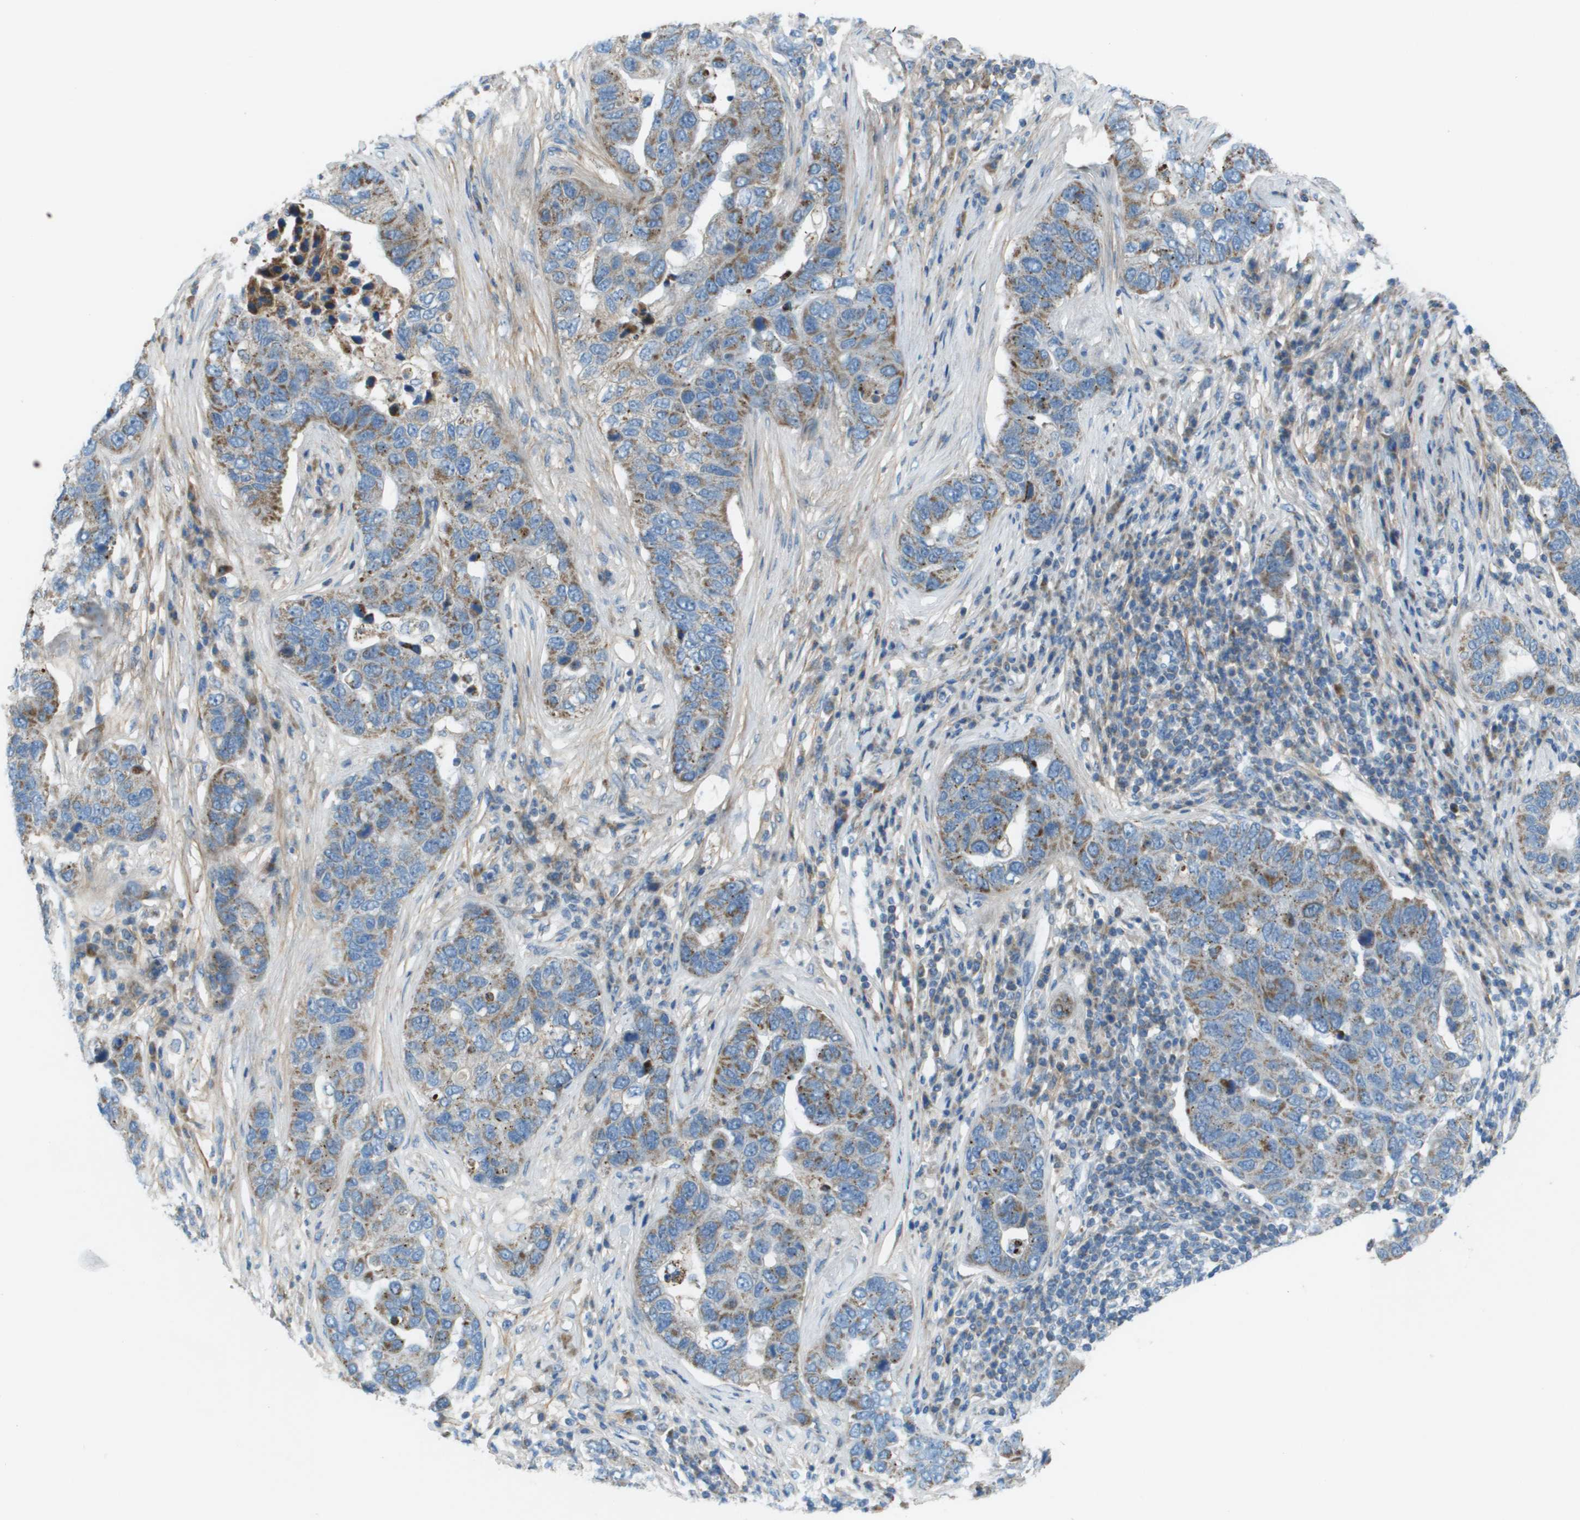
{"staining": {"intensity": "moderate", "quantity": "25%-75%", "location": "cytoplasmic/membranous"}, "tissue": "pancreatic cancer", "cell_type": "Tumor cells", "image_type": "cancer", "snomed": [{"axis": "morphology", "description": "Adenocarcinoma, NOS"}, {"axis": "topography", "description": "Pancreas"}], "caption": "IHC staining of pancreatic cancer (adenocarcinoma), which exhibits medium levels of moderate cytoplasmic/membranous positivity in approximately 25%-75% of tumor cells indicating moderate cytoplasmic/membranous protein positivity. The staining was performed using DAB (3,3'-diaminobenzidine) (brown) for protein detection and nuclei were counterstained in hematoxylin (blue).", "gene": "GALNT6", "patient": {"sex": "female", "age": 61}}